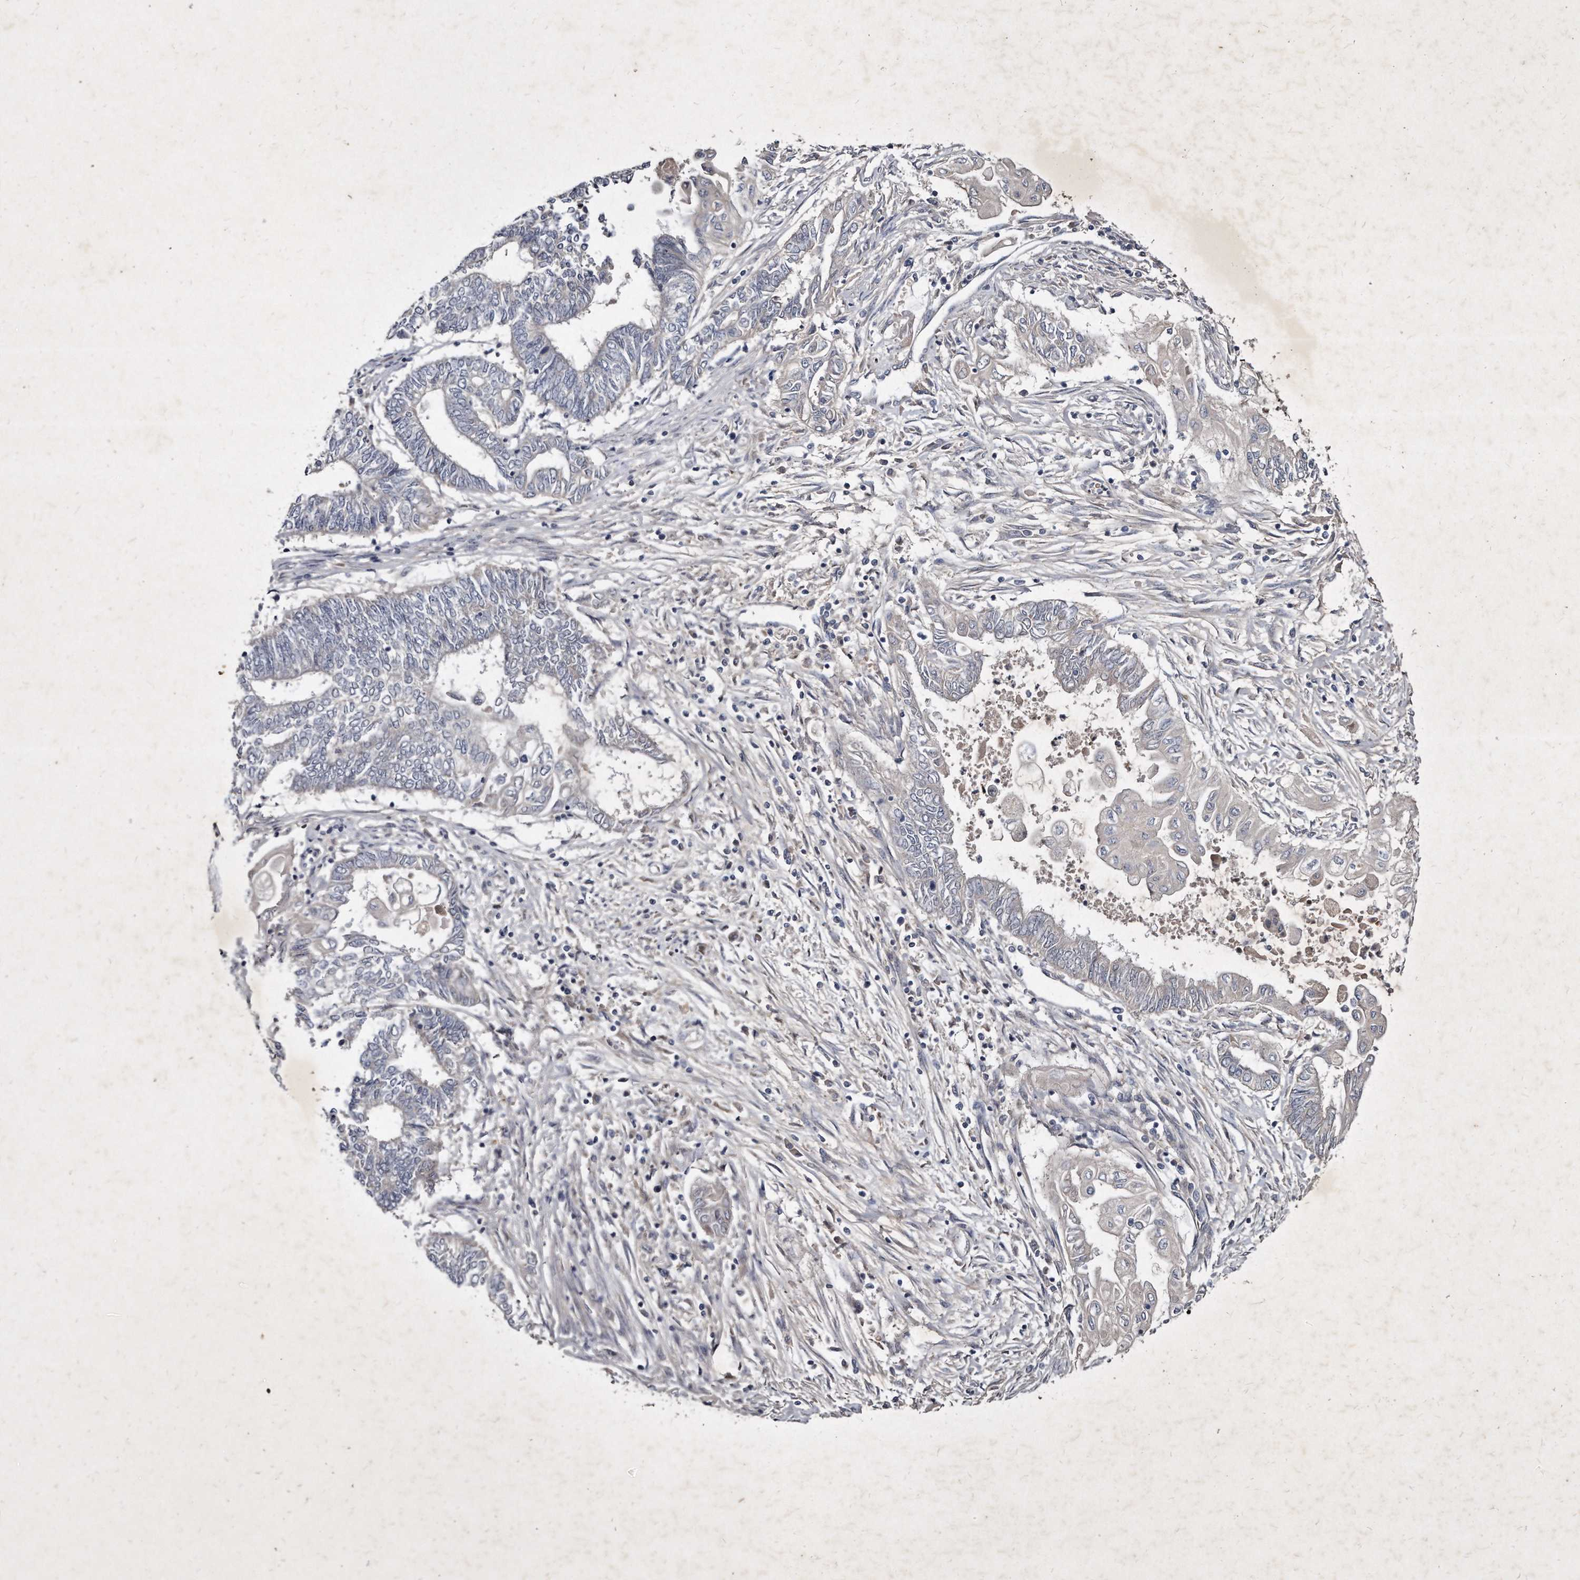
{"staining": {"intensity": "negative", "quantity": "none", "location": "none"}, "tissue": "endometrial cancer", "cell_type": "Tumor cells", "image_type": "cancer", "snomed": [{"axis": "morphology", "description": "Adenocarcinoma, NOS"}, {"axis": "topography", "description": "Uterus"}, {"axis": "topography", "description": "Endometrium"}], "caption": "A high-resolution micrograph shows IHC staining of adenocarcinoma (endometrial), which reveals no significant staining in tumor cells.", "gene": "KLHDC3", "patient": {"sex": "female", "age": 70}}